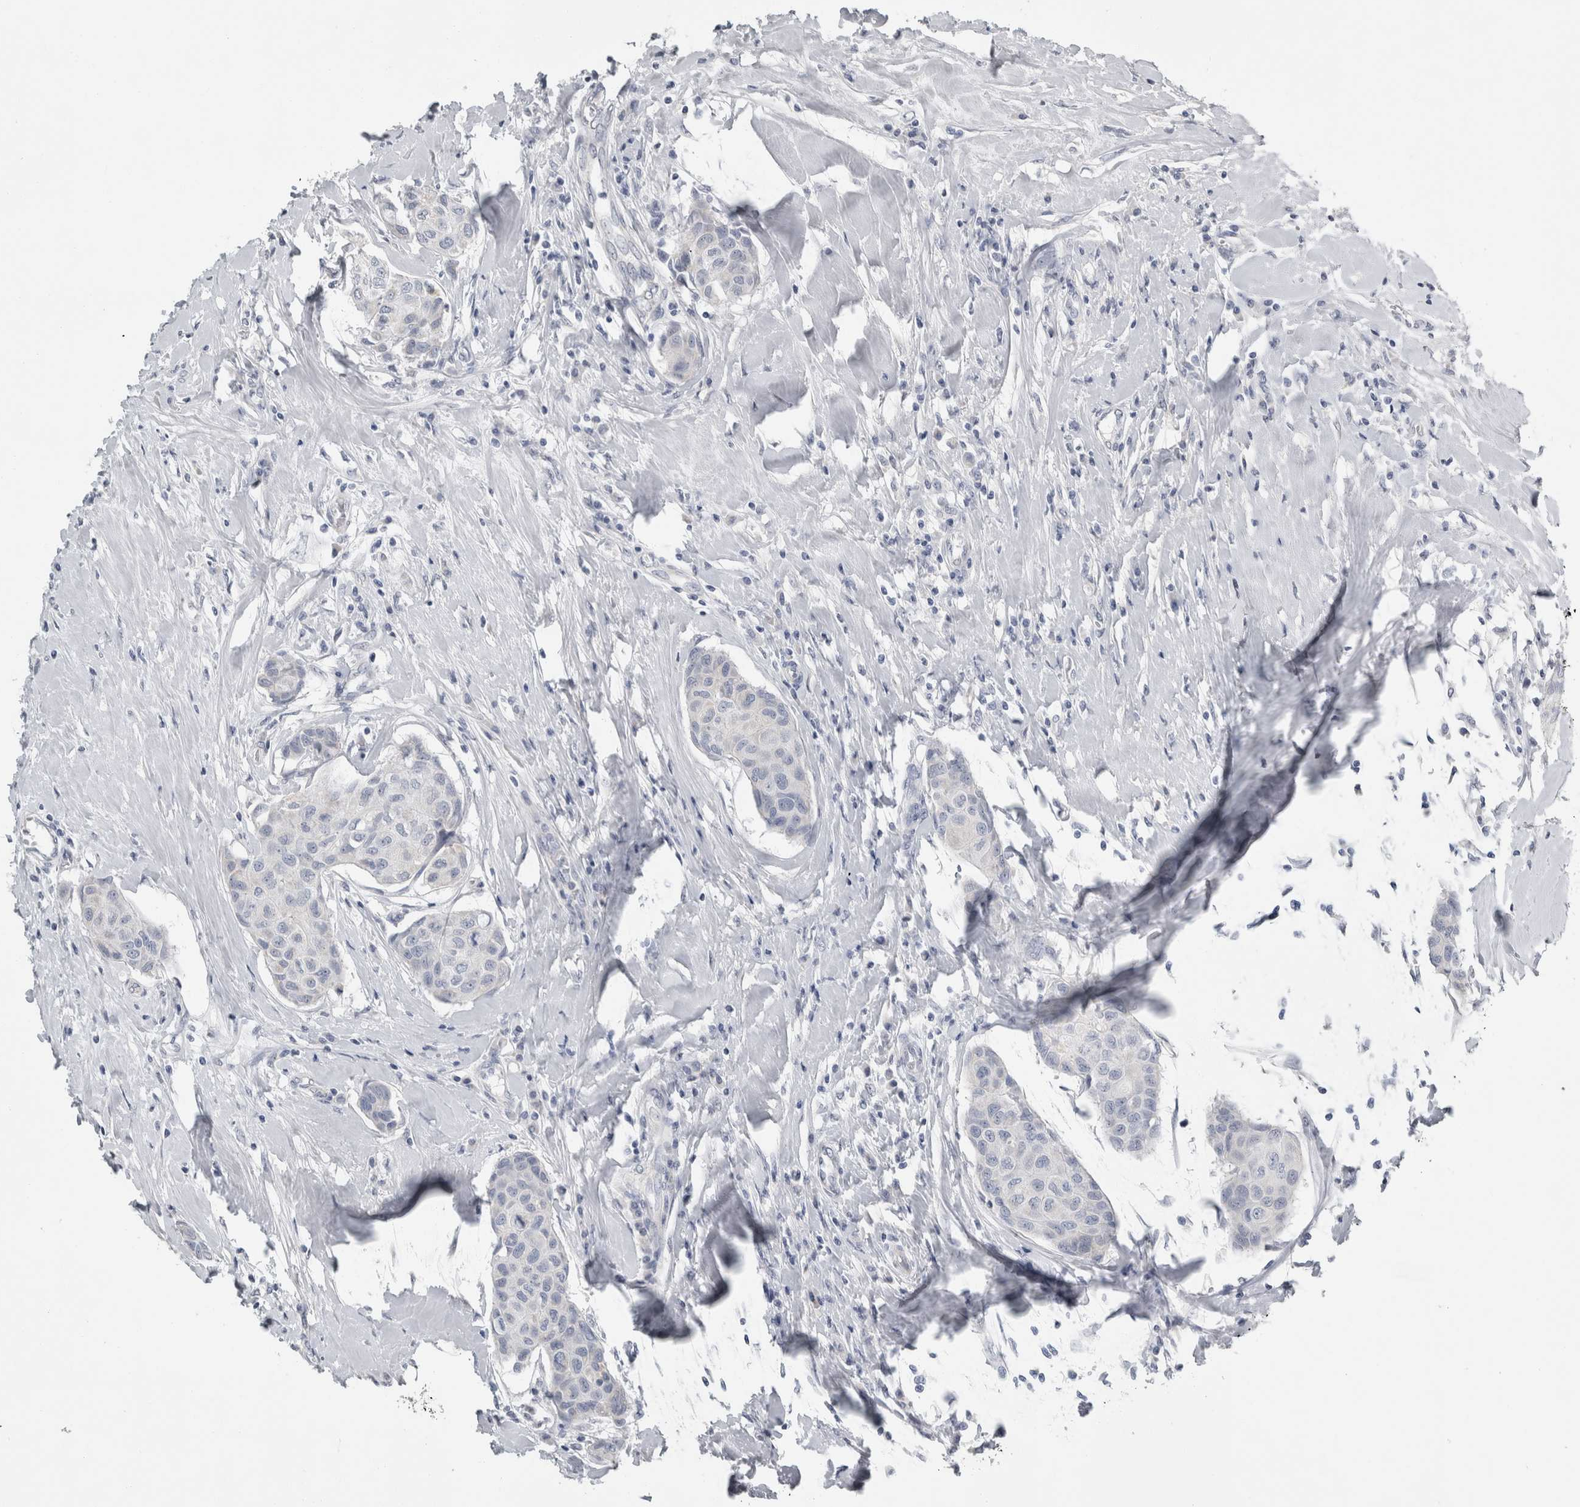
{"staining": {"intensity": "negative", "quantity": "none", "location": "none"}, "tissue": "breast cancer", "cell_type": "Tumor cells", "image_type": "cancer", "snomed": [{"axis": "morphology", "description": "Duct carcinoma"}, {"axis": "topography", "description": "Breast"}], "caption": "Immunohistochemical staining of human breast cancer reveals no significant staining in tumor cells.", "gene": "FXYD7", "patient": {"sex": "female", "age": 80}}